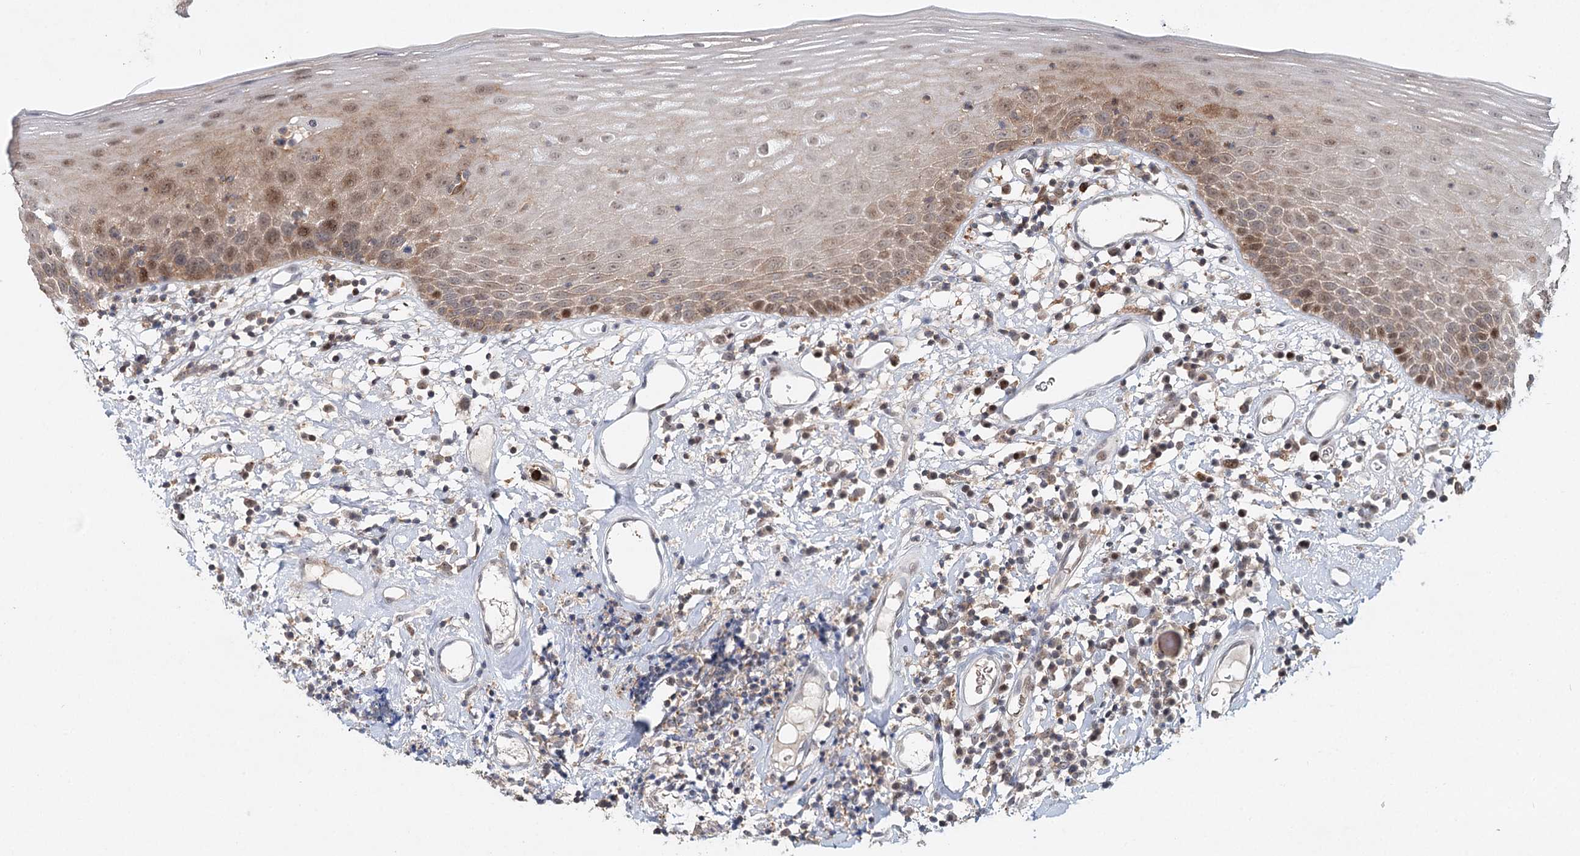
{"staining": {"intensity": "moderate", "quantity": ">75%", "location": "cytoplasmic/membranous,nuclear"}, "tissue": "oral mucosa", "cell_type": "Squamous epithelial cells", "image_type": "normal", "snomed": [{"axis": "morphology", "description": "Normal tissue, NOS"}, {"axis": "topography", "description": "Oral tissue"}], "caption": "Immunohistochemical staining of normal oral mucosa shows moderate cytoplasmic/membranous,nuclear protein staining in approximately >75% of squamous epithelial cells.", "gene": "WDR44", "patient": {"sex": "male", "age": 74}}